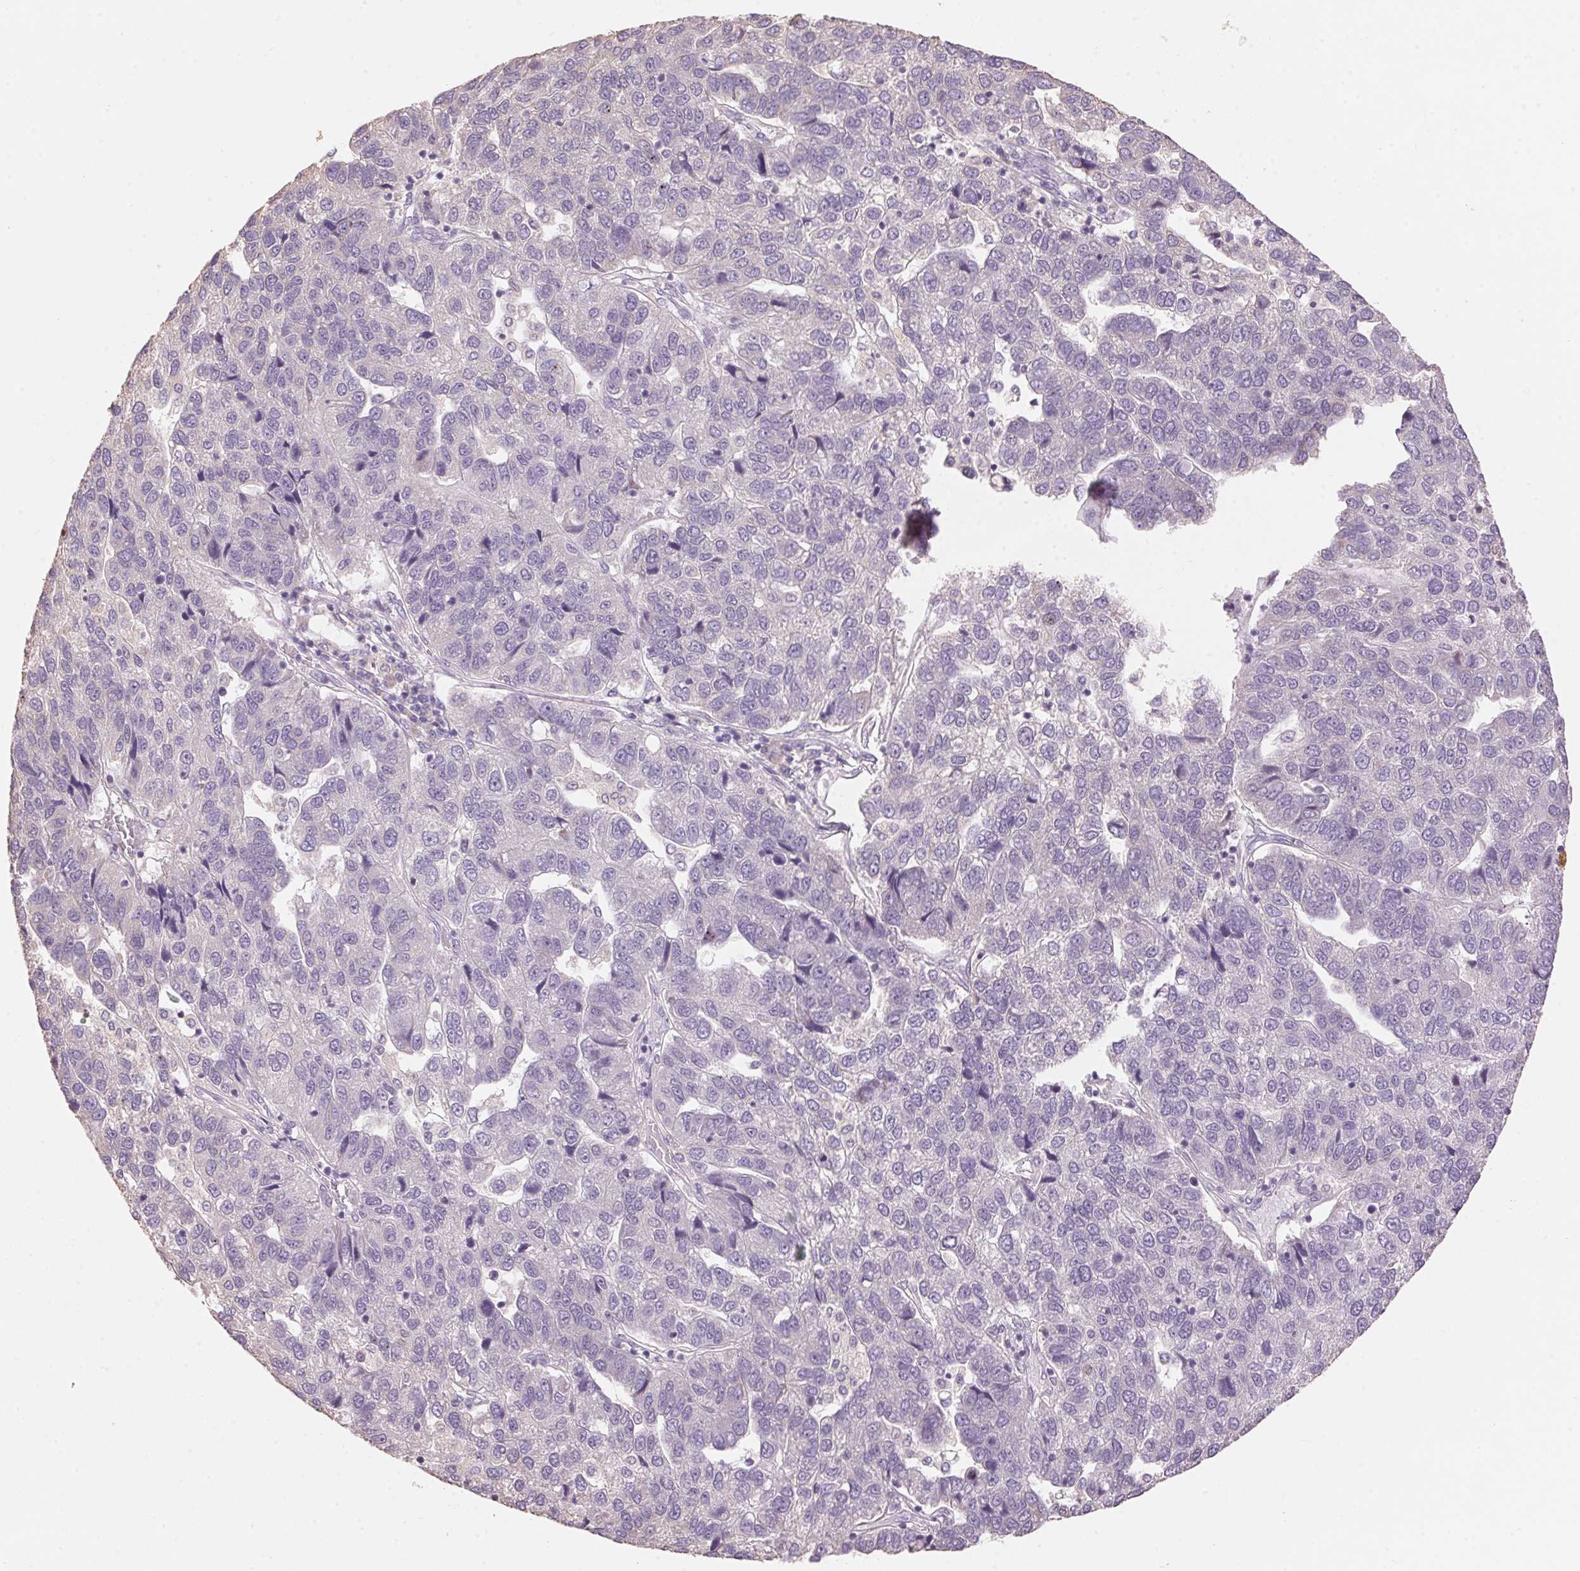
{"staining": {"intensity": "negative", "quantity": "none", "location": "none"}, "tissue": "pancreatic cancer", "cell_type": "Tumor cells", "image_type": "cancer", "snomed": [{"axis": "morphology", "description": "Adenocarcinoma, NOS"}, {"axis": "topography", "description": "Pancreas"}], "caption": "The histopathology image reveals no significant positivity in tumor cells of adenocarcinoma (pancreatic). (DAB immunohistochemistry (IHC), high magnification).", "gene": "LYZL6", "patient": {"sex": "female", "age": 61}}